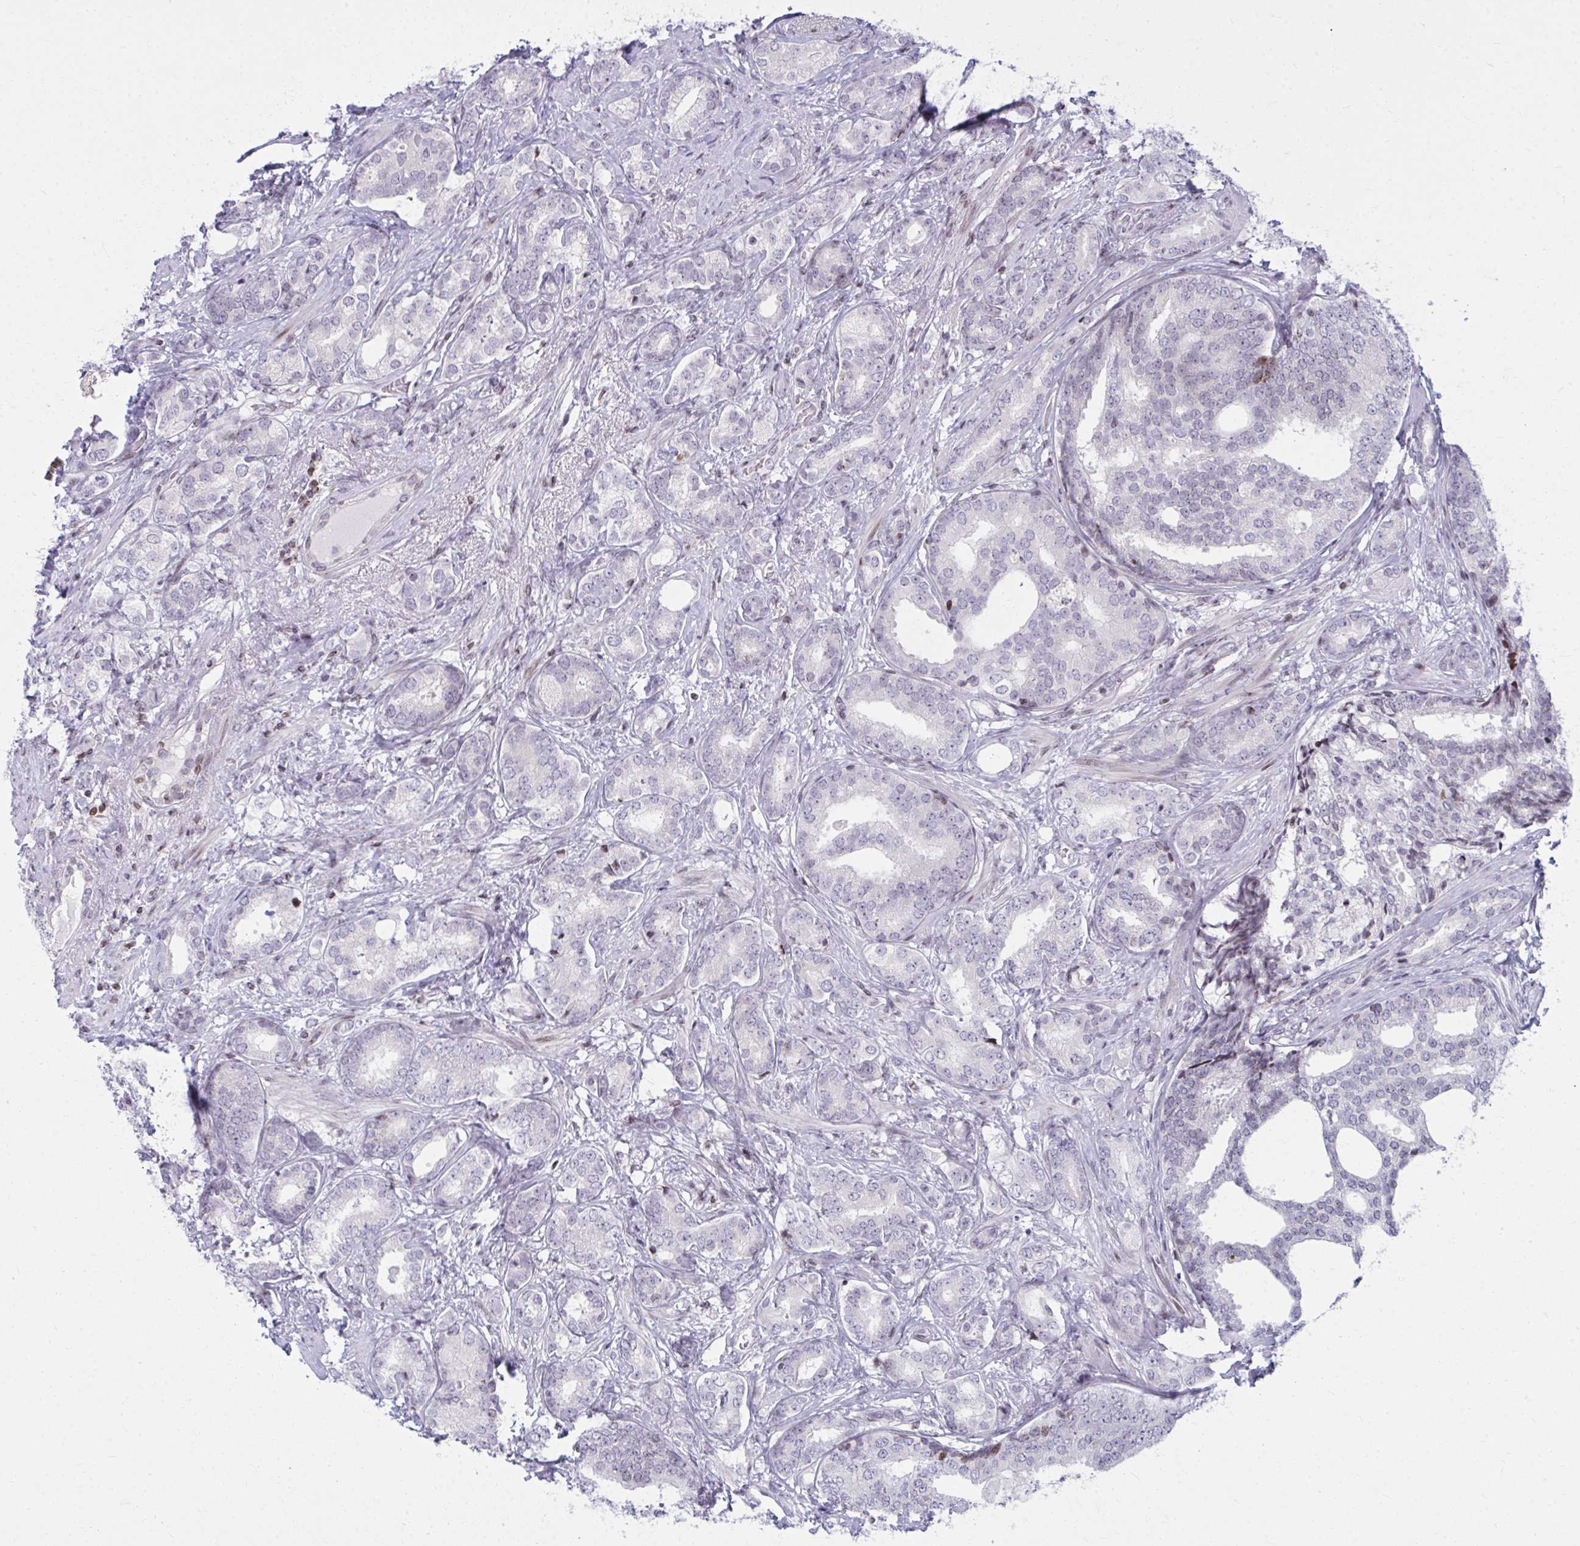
{"staining": {"intensity": "negative", "quantity": "none", "location": "none"}, "tissue": "prostate cancer", "cell_type": "Tumor cells", "image_type": "cancer", "snomed": [{"axis": "morphology", "description": "Adenocarcinoma, High grade"}, {"axis": "topography", "description": "Prostate"}], "caption": "Tumor cells are negative for brown protein staining in prostate cancer.", "gene": "AP5M1", "patient": {"sex": "male", "age": 62}}